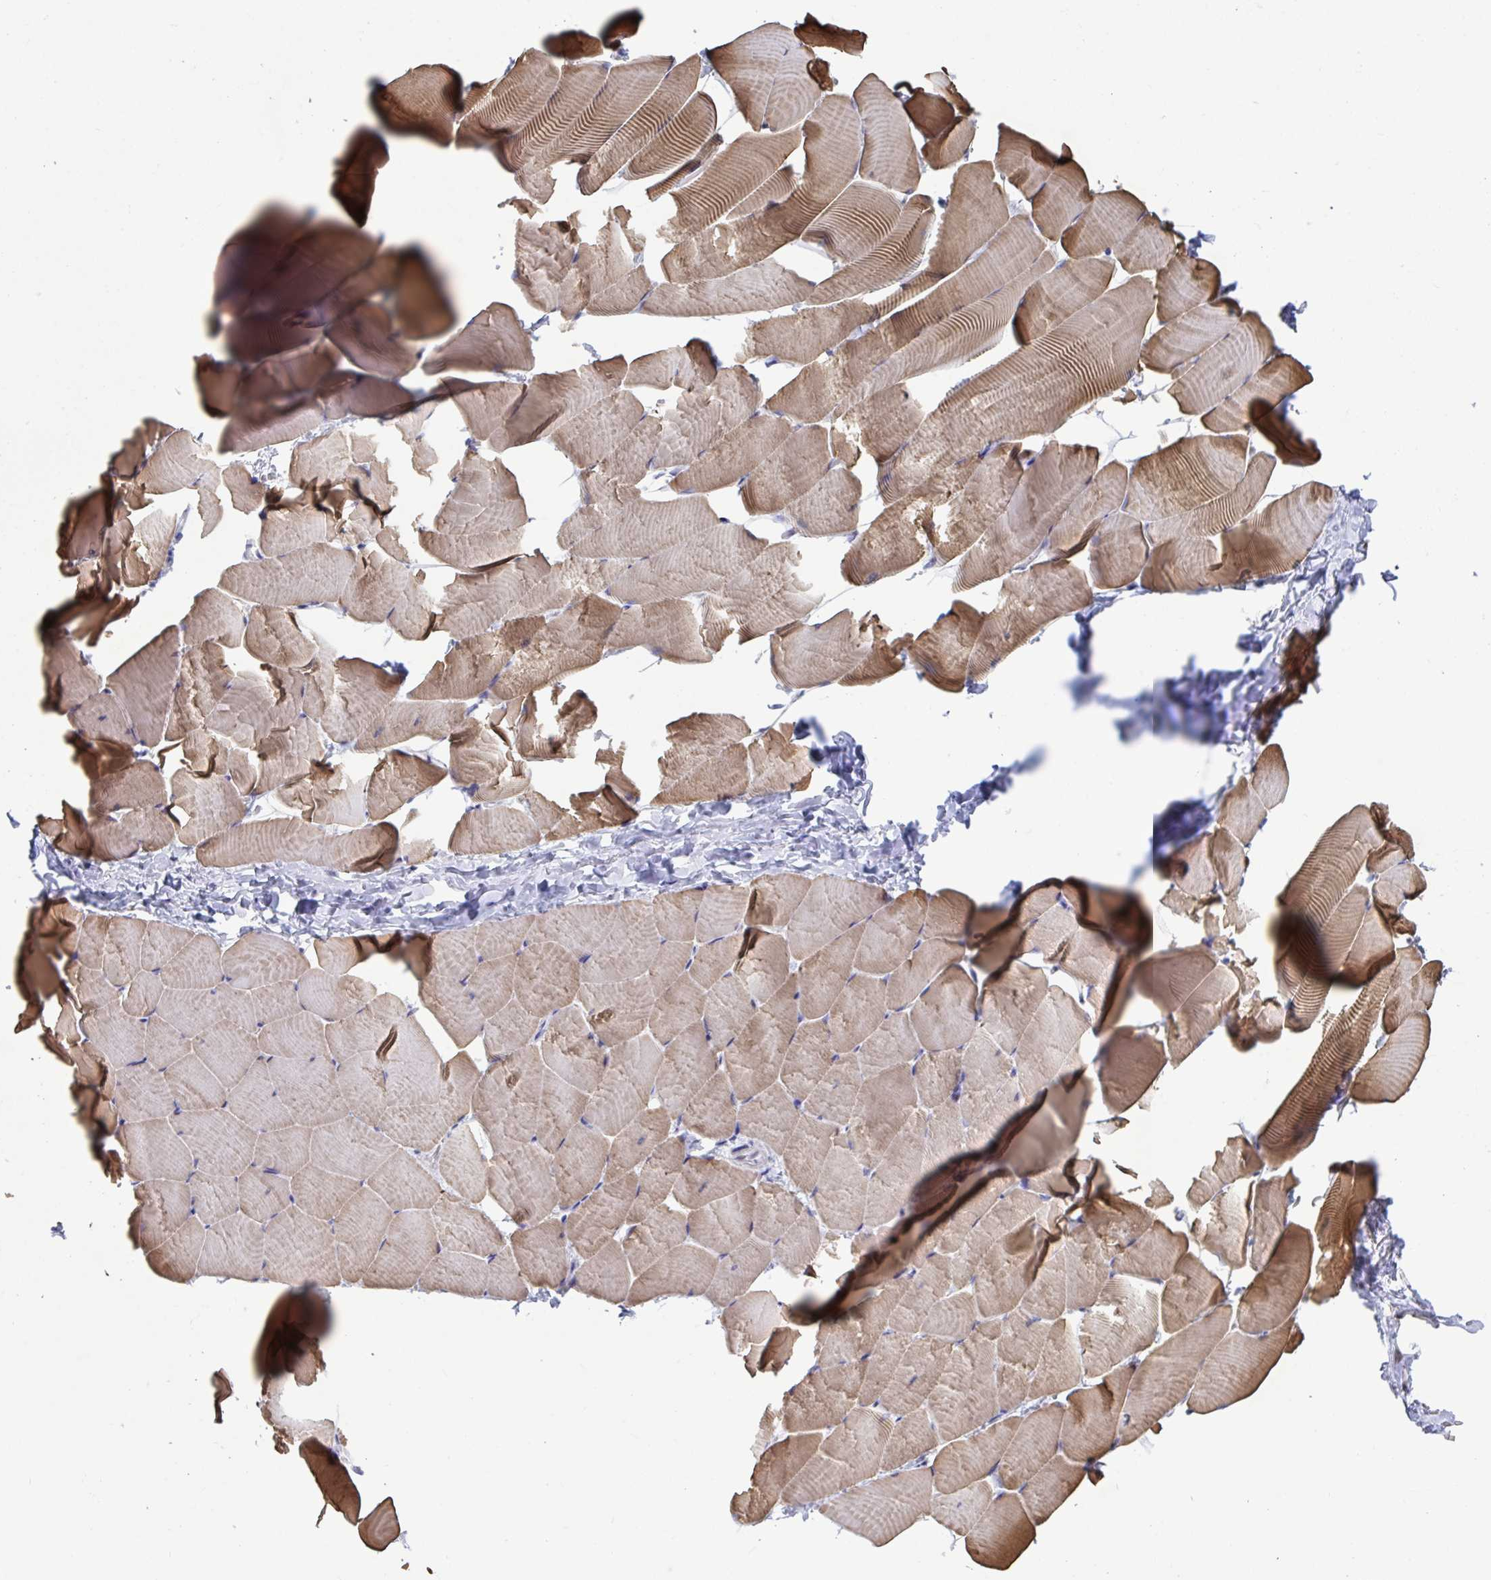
{"staining": {"intensity": "moderate", "quantity": ">75%", "location": "cytoplasmic/membranous"}, "tissue": "skeletal muscle", "cell_type": "Myocytes", "image_type": "normal", "snomed": [{"axis": "morphology", "description": "Normal tissue, NOS"}, {"axis": "topography", "description": "Skeletal muscle"}], "caption": "DAB (3,3'-diaminobenzidine) immunohistochemical staining of benign human skeletal muscle exhibits moderate cytoplasmic/membranous protein positivity in about >75% of myocytes.", "gene": "PELI1", "patient": {"sex": "male", "age": 25}}